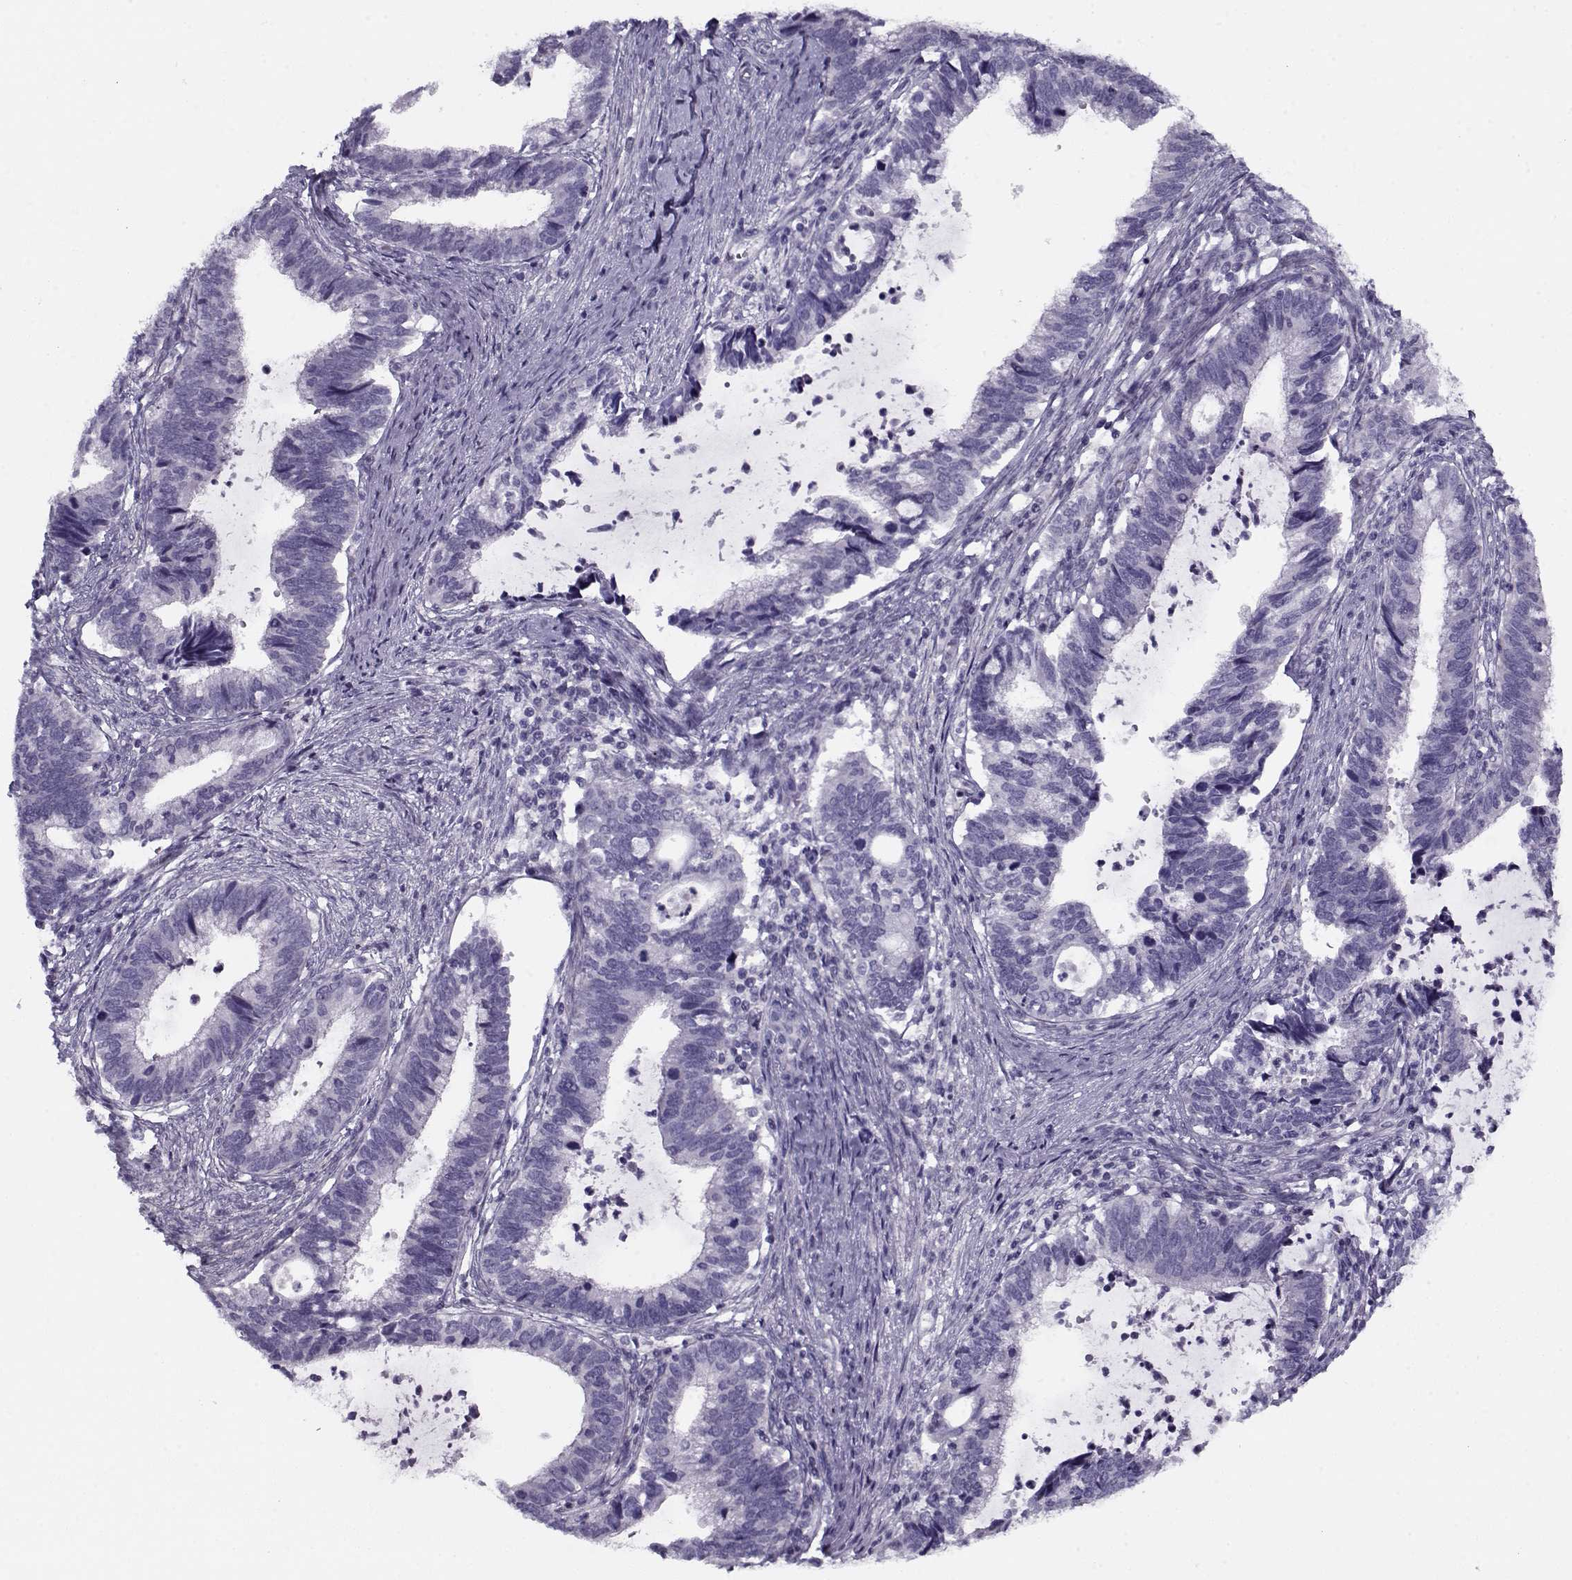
{"staining": {"intensity": "negative", "quantity": "none", "location": "none"}, "tissue": "cervical cancer", "cell_type": "Tumor cells", "image_type": "cancer", "snomed": [{"axis": "morphology", "description": "Adenocarcinoma, NOS"}, {"axis": "topography", "description": "Cervix"}], "caption": "Protein analysis of adenocarcinoma (cervical) displays no significant expression in tumor cells.", "gene": "PP2D1", "patient": {"sex": "female", "age": 42}}